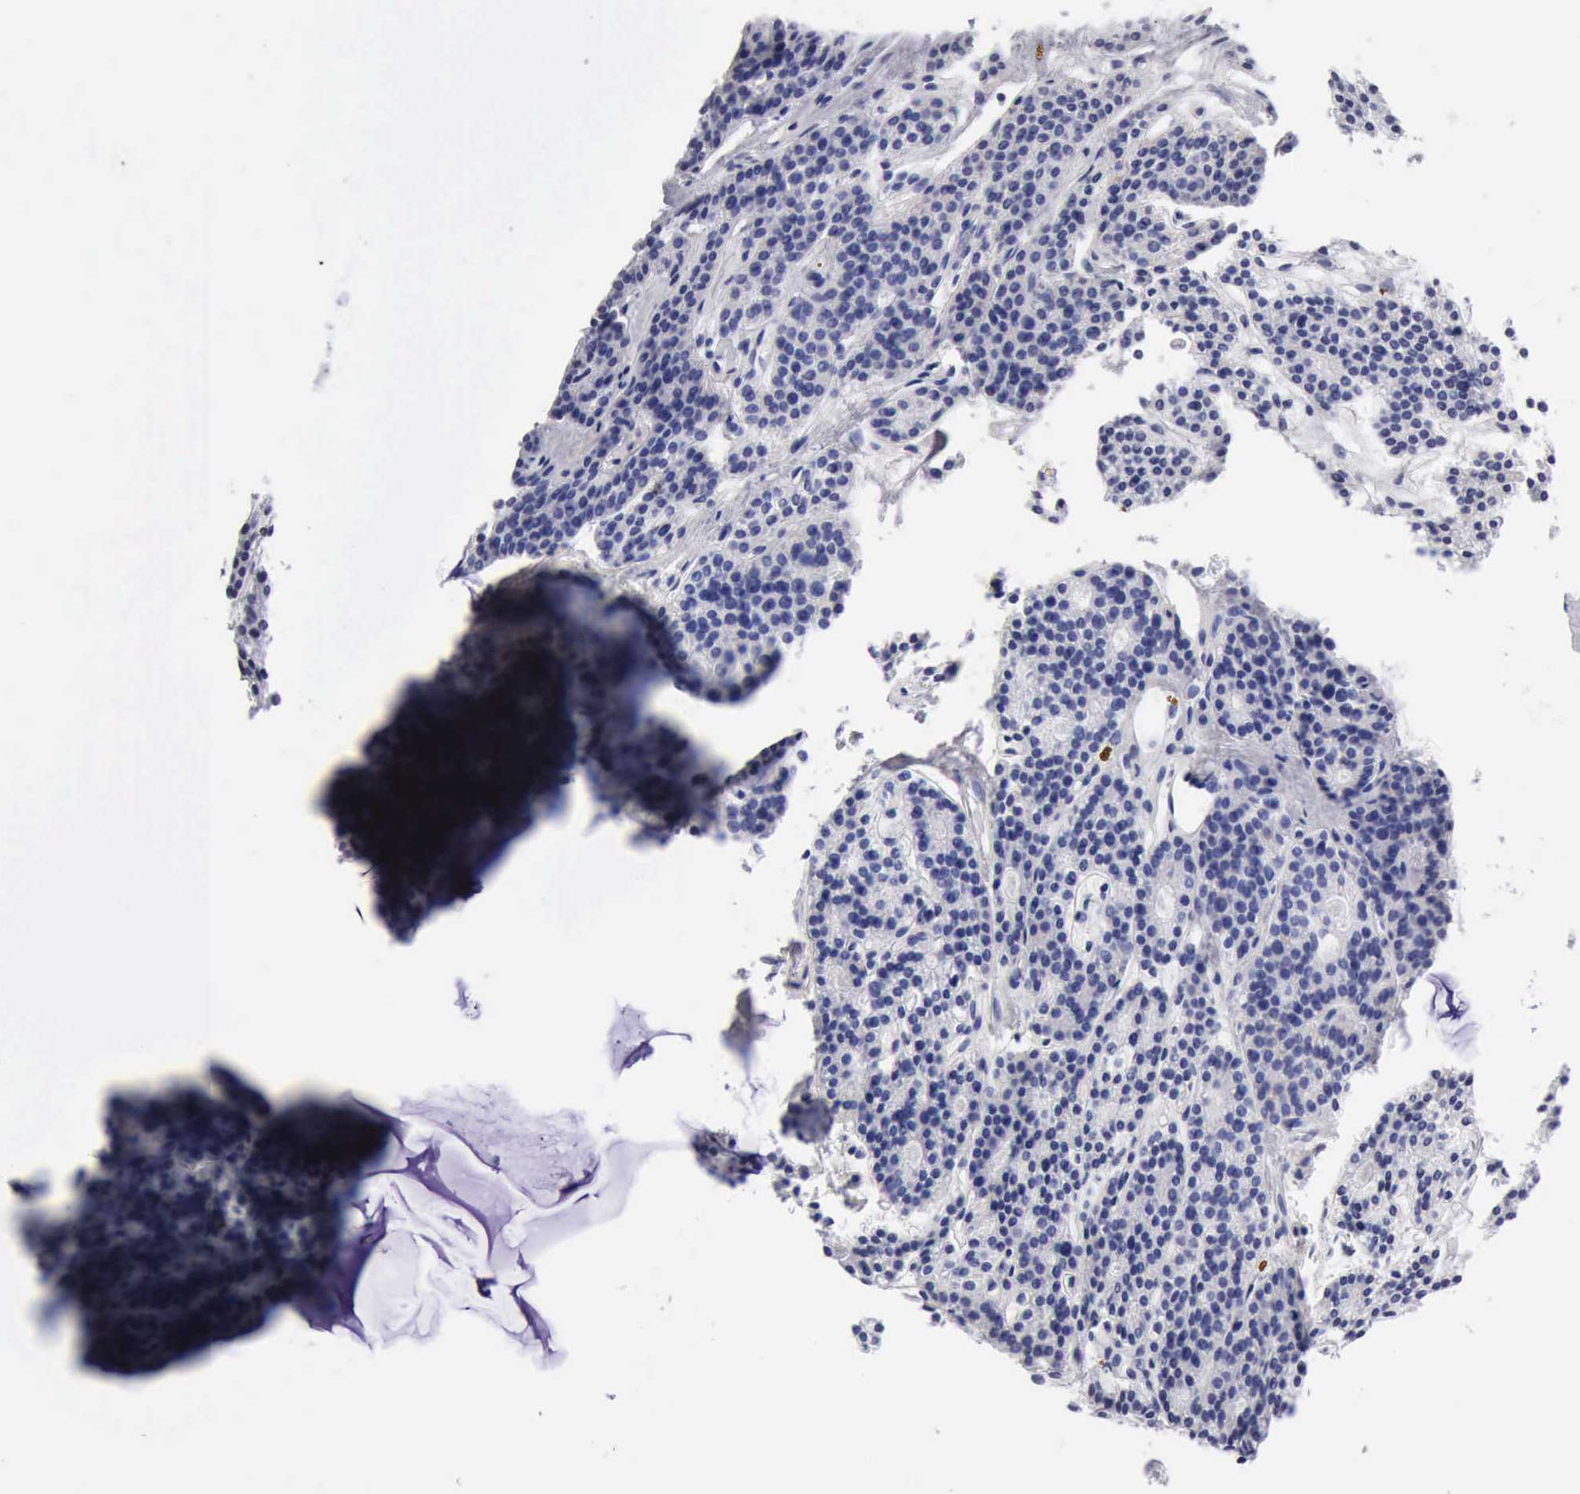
{"staining": {"intensity": "negative", "quantity": "none", "location": "none"}, "tissue": "parathyroid gland", "cell_type": "Glandular cells", "image_type": "normal", "snomed": [{"axis": "morphology", "description": "Normal tissue, NOS"}, {"axis": "topography", "description": "Parathyroid gland"}], "caption": "Immunohistochemistry (IHC) histopathology image of benign parathyroid gland stained for a protein (brown), which displays no positivity in glandular cells. The staining was performed using DAB (3,3'-diaminobenzidine) to visualize the protein expression in brown, while the nuclei were stained in blue with hematoxylin (Magnification: 20x).", "gene": "CYP19A1", "patient": {"sex": "female", "age": 70}}